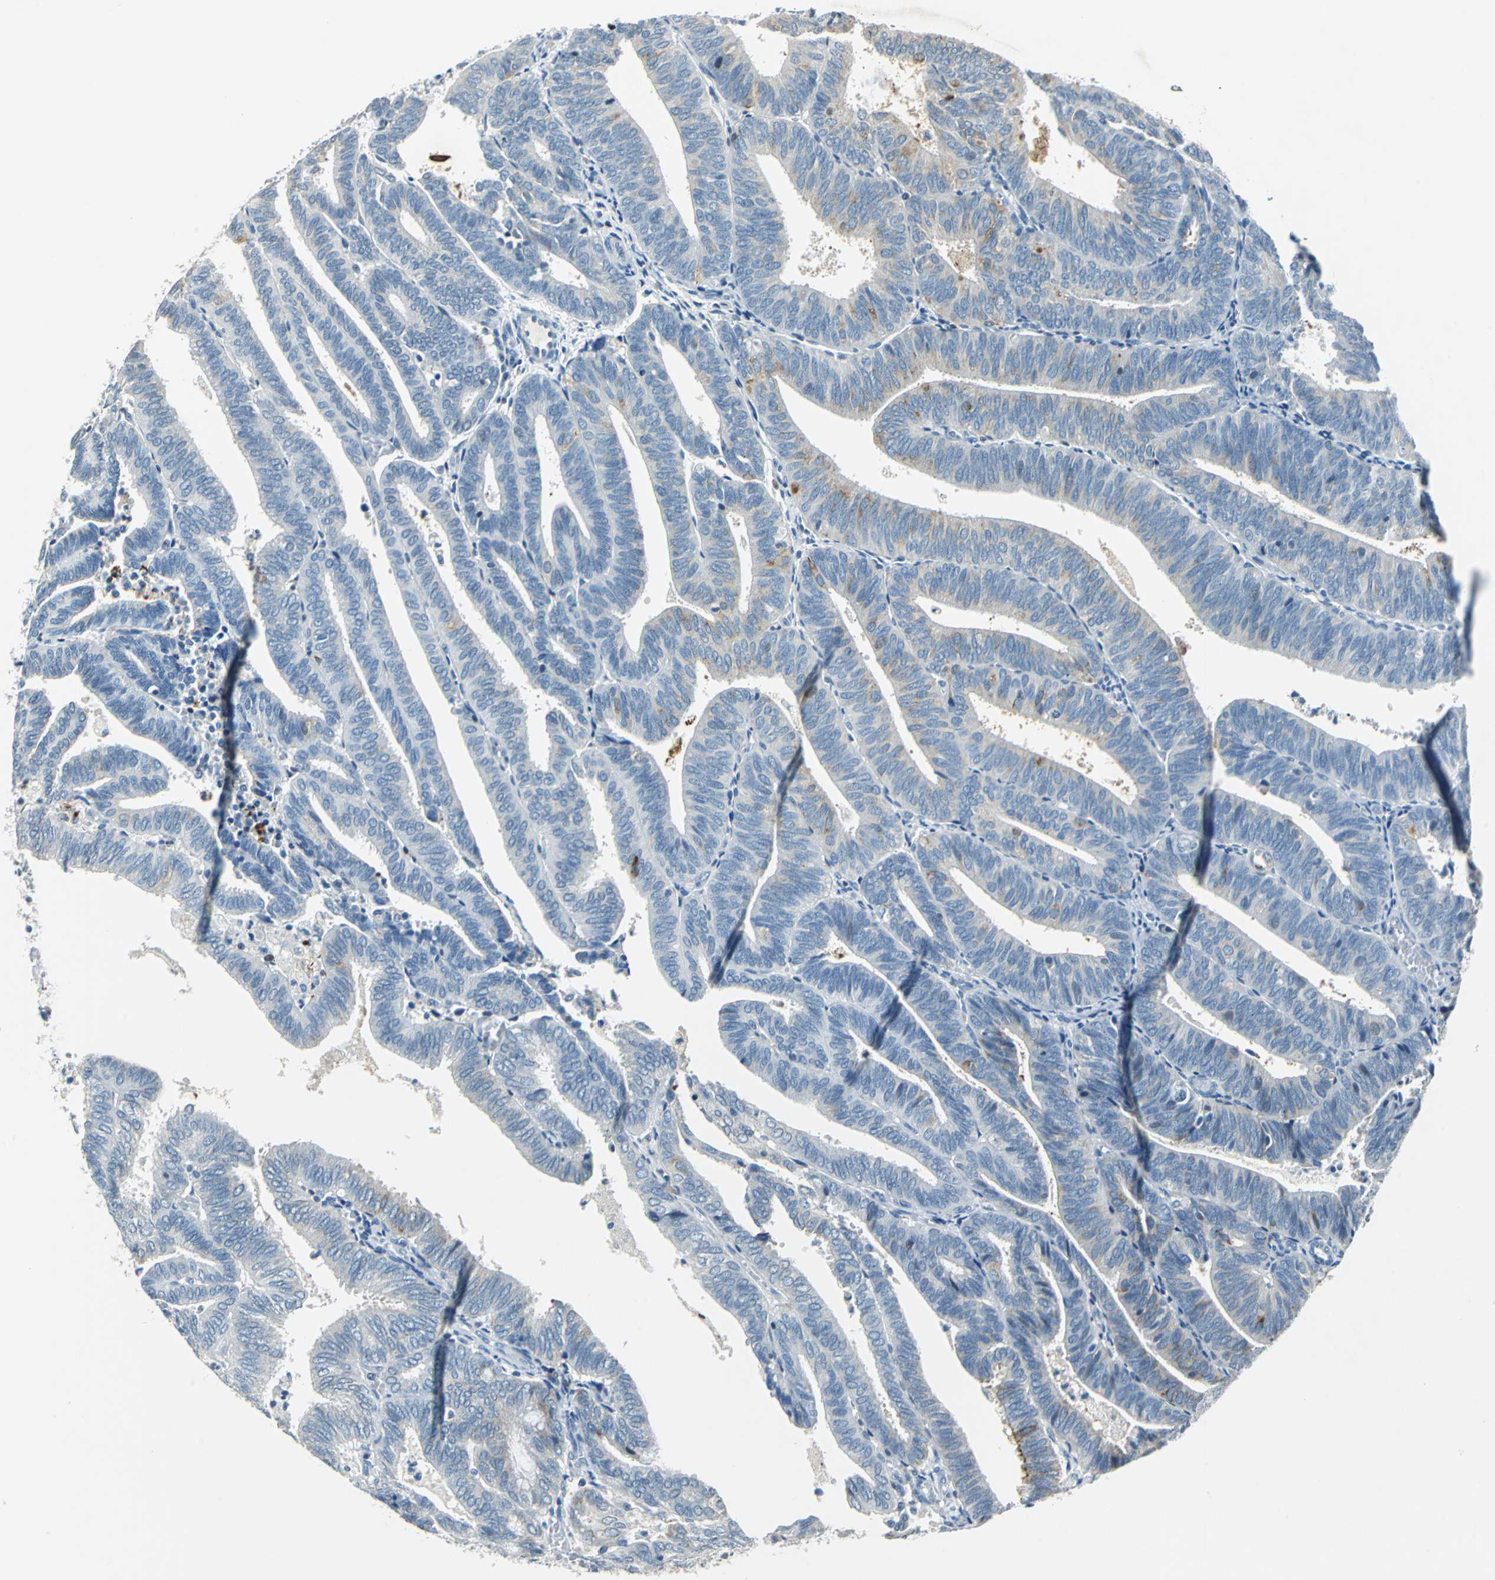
{"staining": {"intensity": "moderate", "quantity": "<25%", "location": "cytoplasmic/membranous"}, "tissue": "endometrial cancer", "cell_type": "Tumor cells", "image_type": "cancer", "snomed": [{"axis": "morphology", "description": "Adenocarcinoma, NOS"}, {"axis": "topography", "description": "Uterus"}], "caption": "Adenocarcinoma (endometrial) stained with DAB immunohistochemistry (IHC) exhibits low levels of moderate cytoplasmic/membranous positivity in about <25% of tumor cells.", "gene": "HCFC2", "patient": {"sex": "female", "age": 60}}